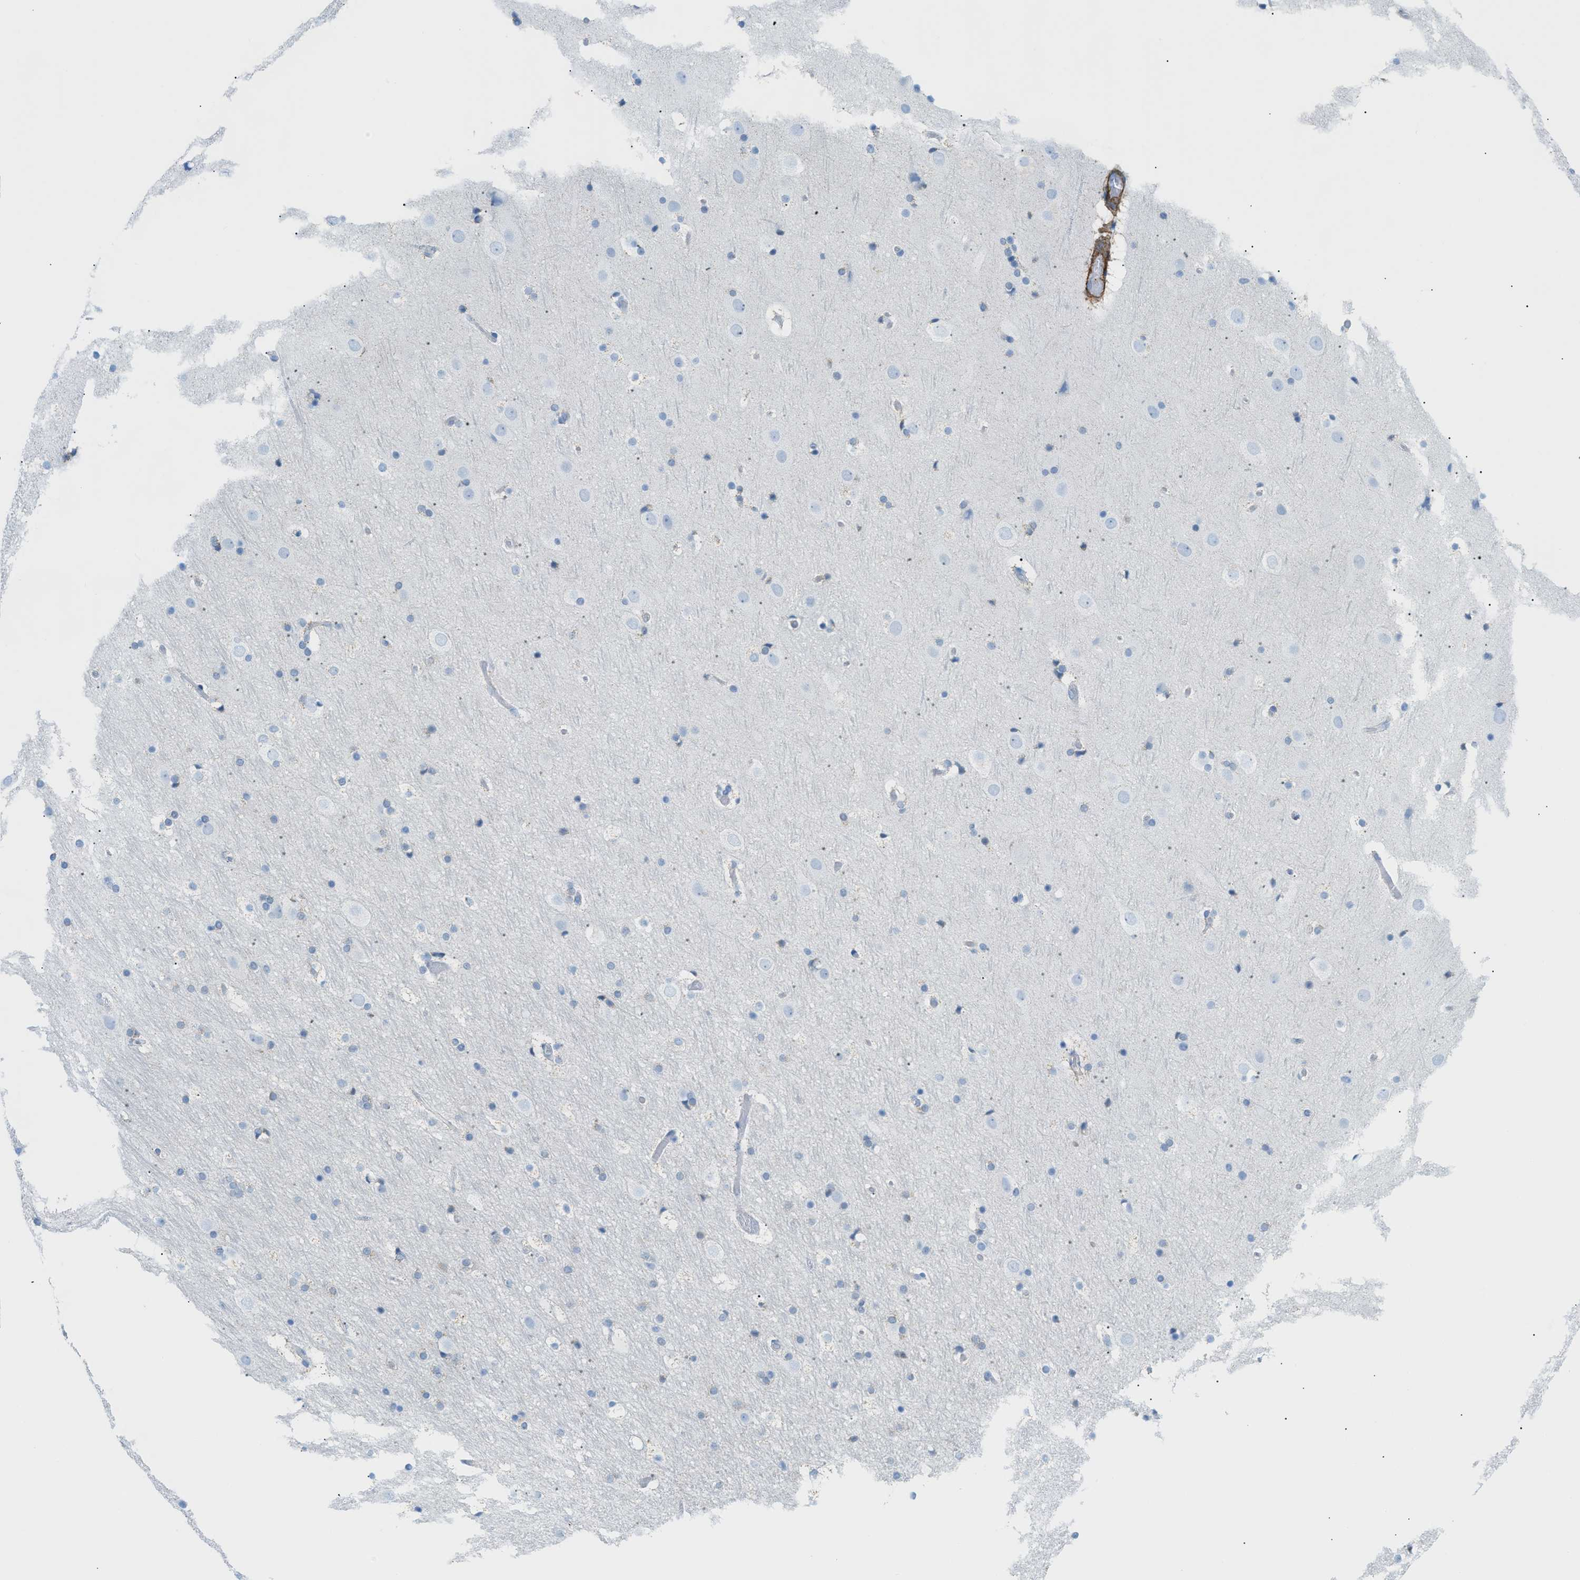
{"staining": {"intensity": "negative", "quantity": "none", "location": "none"}, "tissue": "cerebral cortex", "cell_type": "Endothelial cells", "image_type": "normal", "snomed": [{"axis": "morphology", "description": "Normal tissue, NOS"}, {"axis": "topography", "description": "Cerebral cortex"}], "caption": "This image is of benign cerebral cortex stained with immunohistochemistry (IHC) to label a protein in brown with the nuclei are counter-stained blue. There is no staining in endothelial cells.", "gene": "MYH11", "patient": {"sex": "male", "age": 57}}